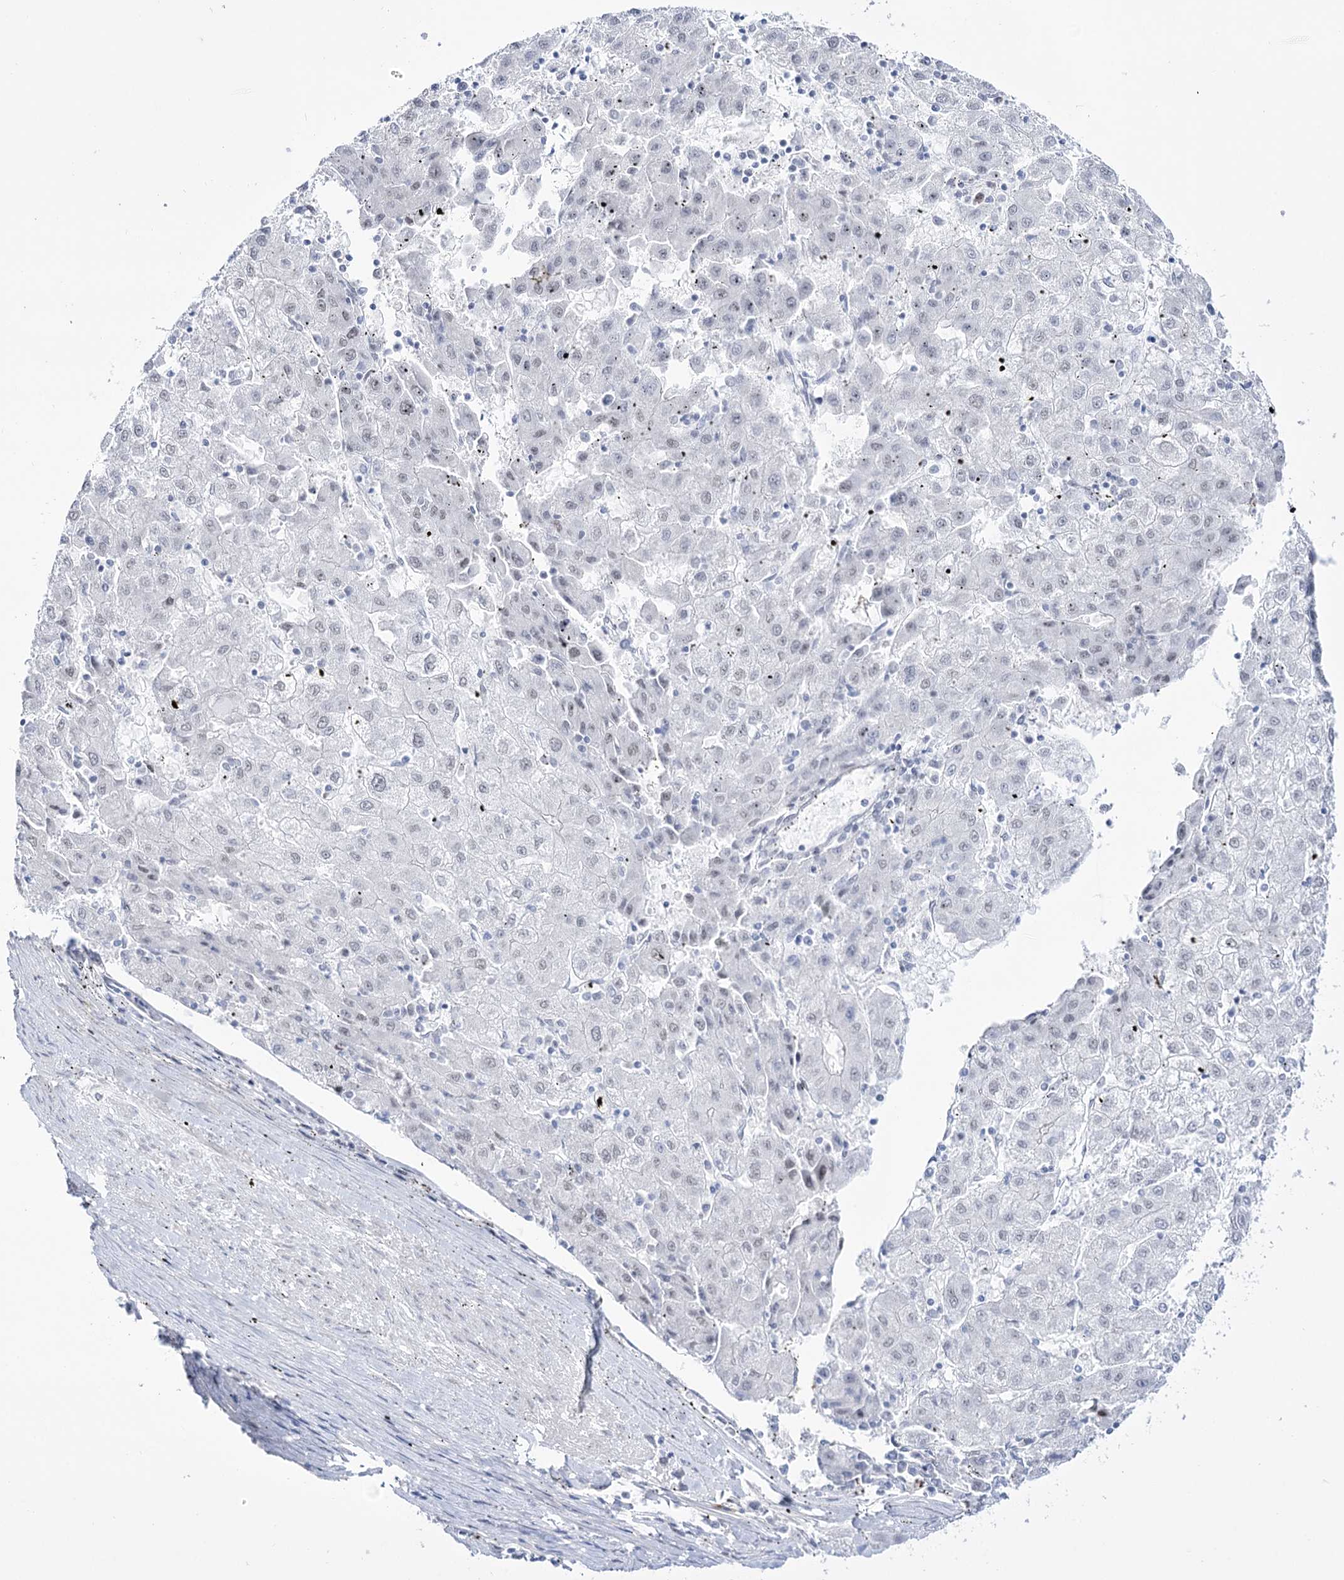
{"staining": {"intensity": "negative", "quantity": "none", "location": "none"}, "tissue": "liver cancer", "cell_type": "Tumor cells", "image_type": "cancer", "snomed": [{"axis": "morphology", "description": "Carcinoma, Hepatocellular, NOS"}, {"axis": "topography", "description": "Liver"}], "caption": "Liver cancer stained for a protein using IHC displays no staining tumor cells.", "gene": "RBM15B", "patient": {"sex": "male", "age": 72}}